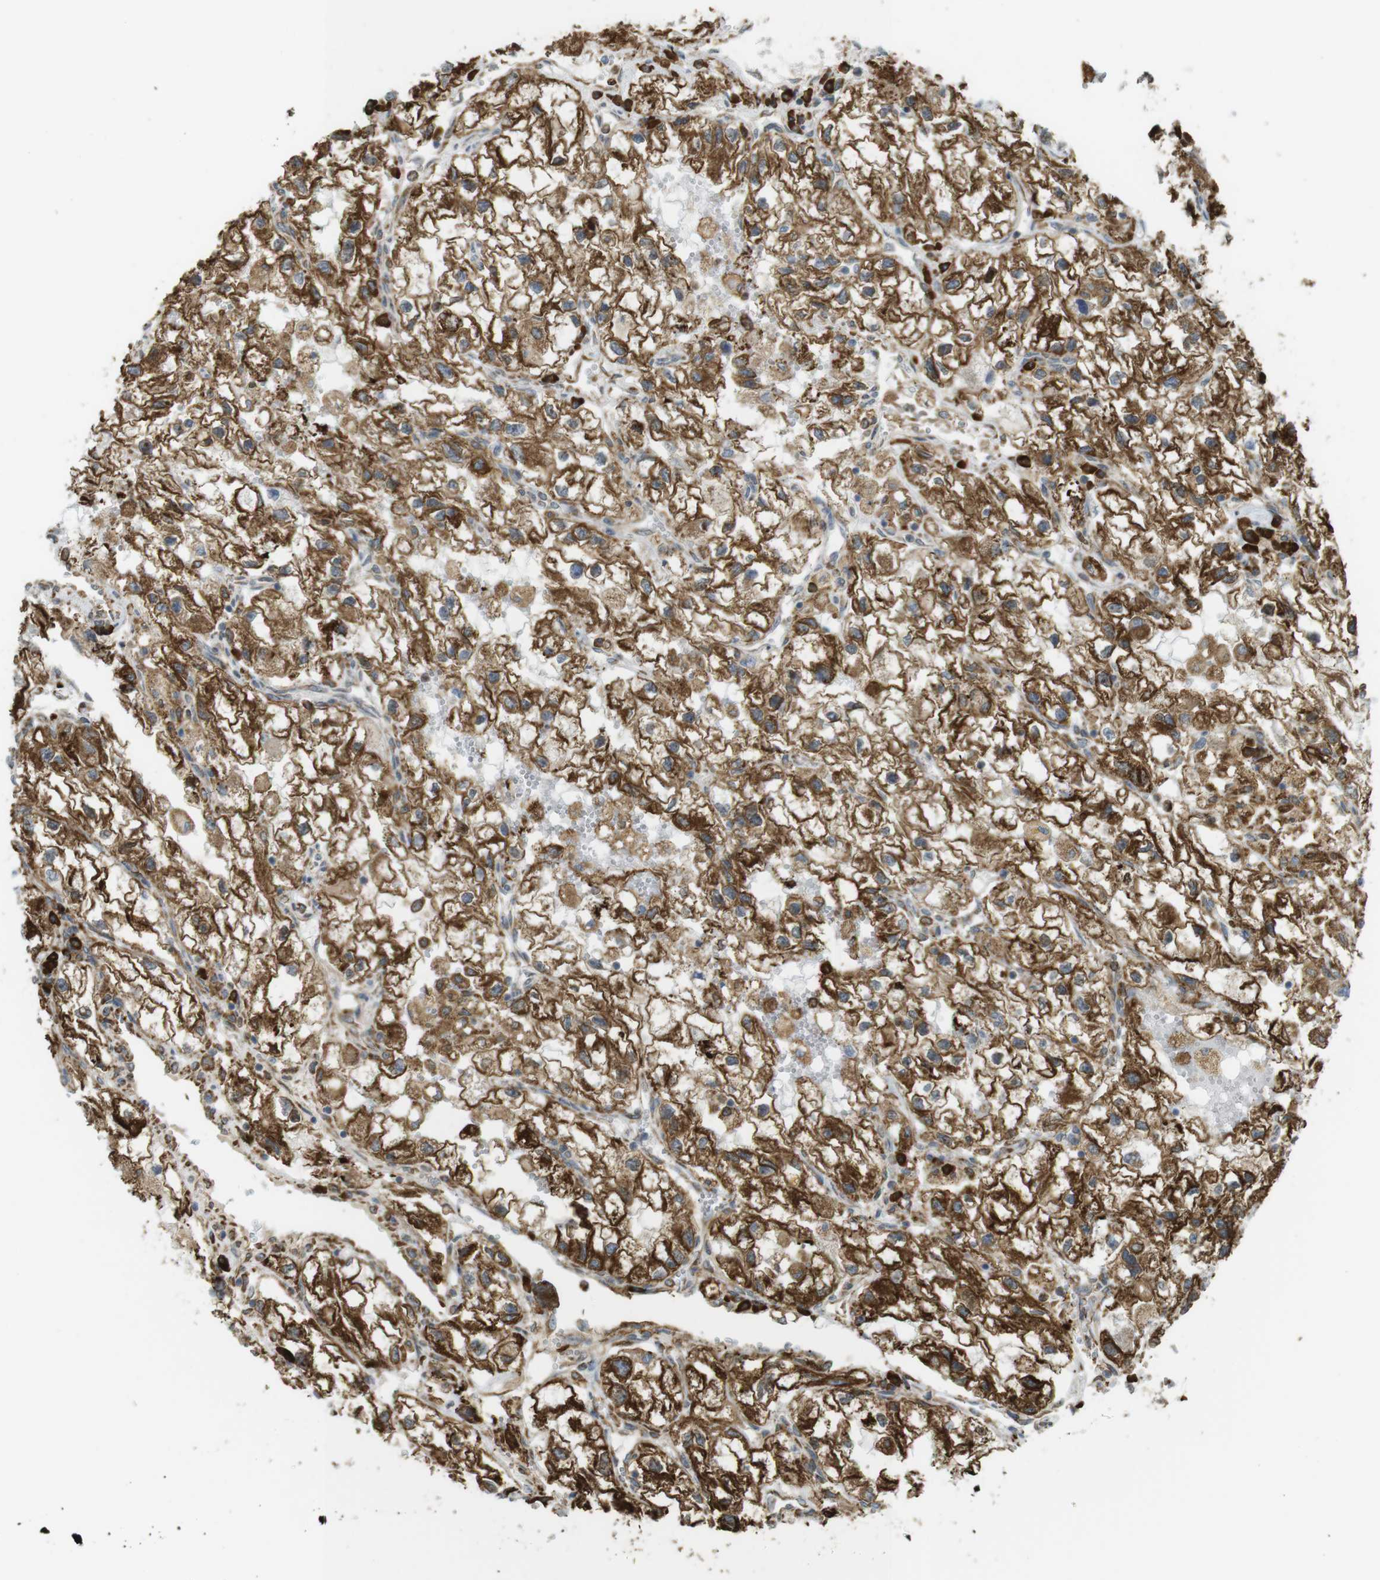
{"staining": {"intensity": "strong", "quantity": ">75%", "location": "cytoplasmic/membranous"}, "tissue": "renal cancer", "cell_type": "Tumor cells", "image_type": "cancer", "snomed": [{"axis": "morphology", "description": "Adenocarcinoma, NOS"}, {"axis": "topography", "description": "Kidney"}], "caption": "Immunohistochemistry (IHC) image of neoplastic tissue: adenocarcinoma (renal) stained using IHC demonstrates high levels of strong protein expression localized specifically in the cytoplasmic/membranous of tumor cells, appearing as a cytoplasmic/membranous brown color.", "gene": "MBOAT2", "patient": {"sex": "female", "age": 70}}